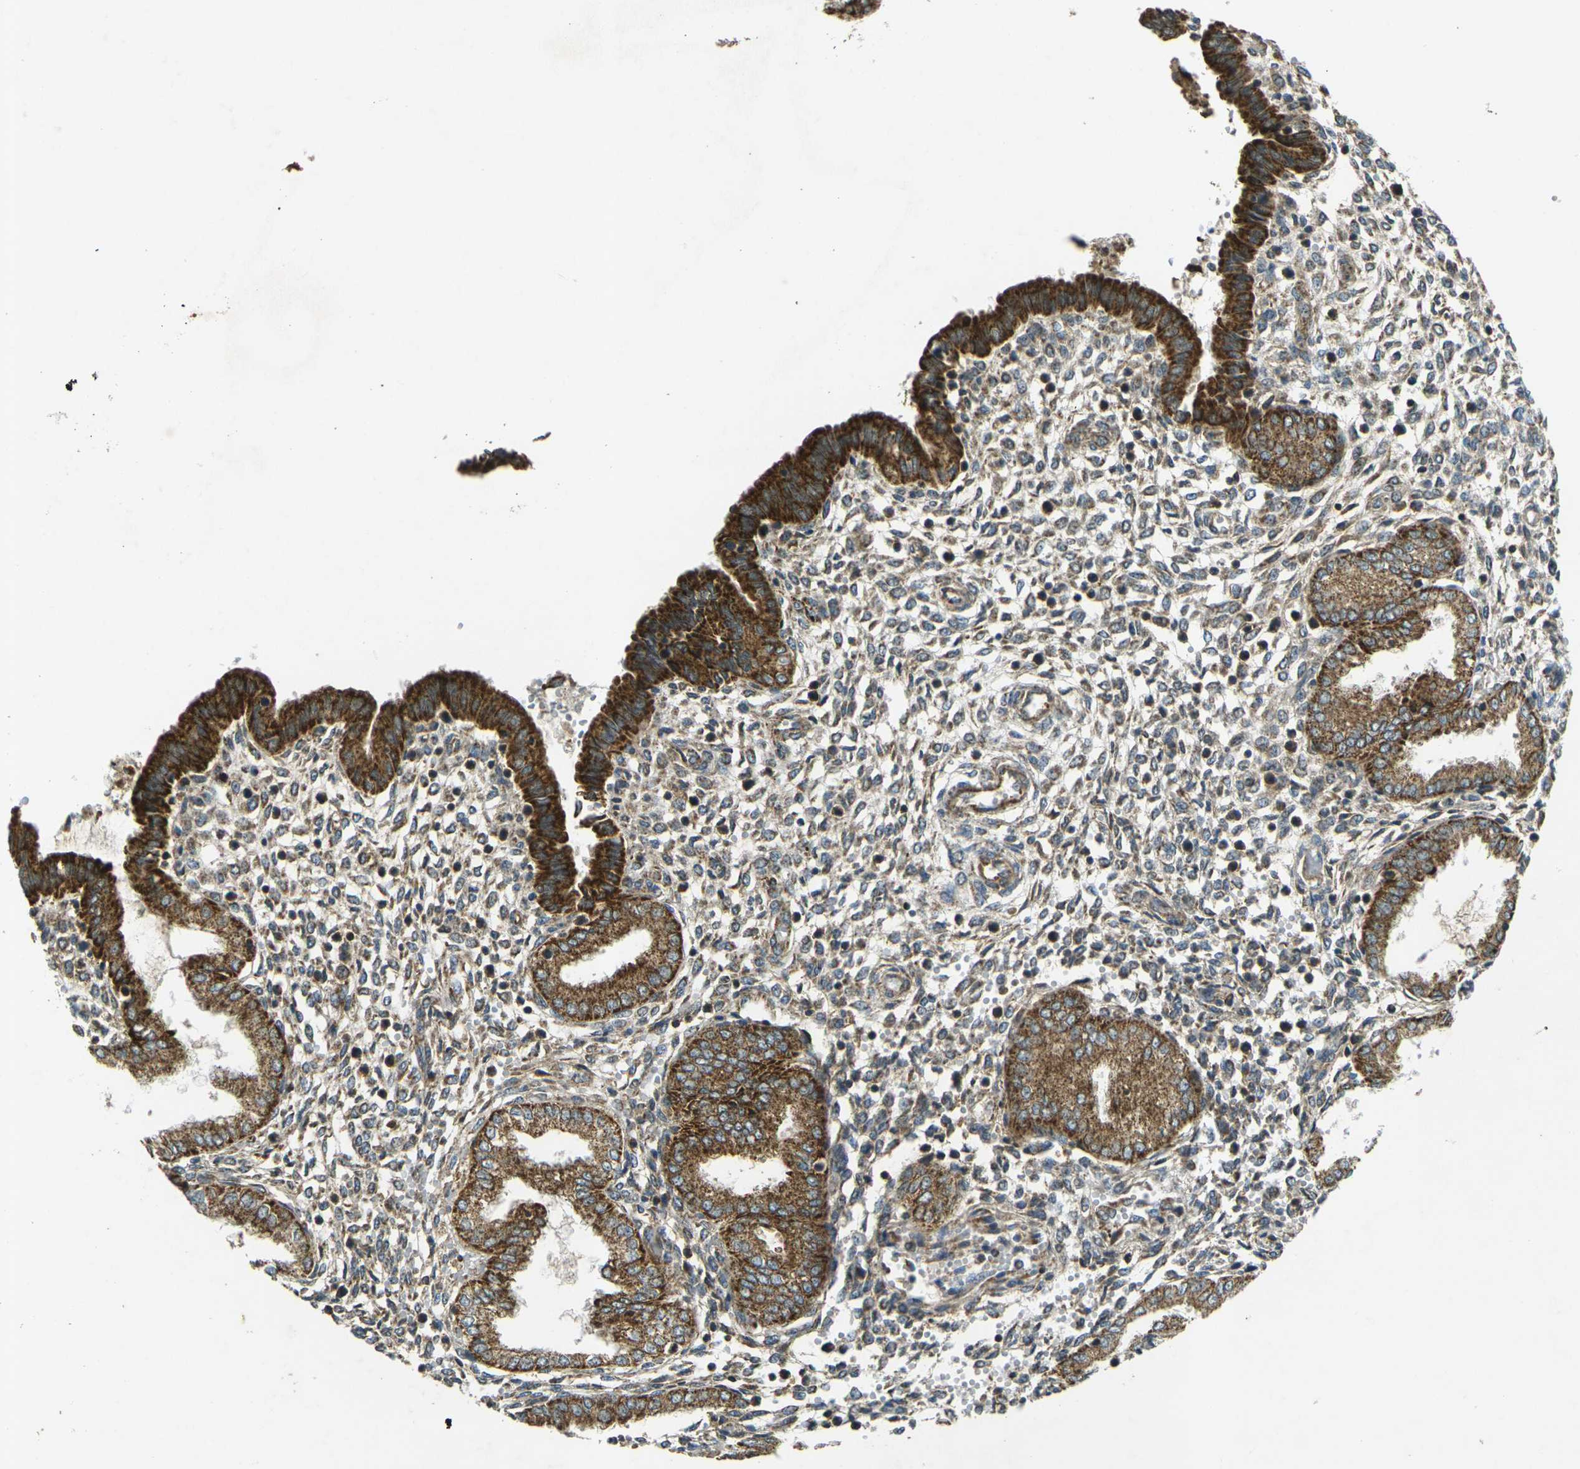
{"staining": {"intensity": "moderate", "quantity": ">75%", "location": "cytoplasmic/membranous"}, "tissue": "endometrium", "cell_type": "Cells in endometrial stroma", "image_type": "normal", "snomed": [{"axis": "morphology", "description": "Normal tissue, NOS"}, {"axis": "topography", "description": "Endometrium"}], "caption": "Cells in endometrial stroma show moderate cytoplasmic/membranous expression in approximately >75% of cells in benign endometrium.", "gene": "IGF1R", "patient": {"sex": "female", "age": 33}}